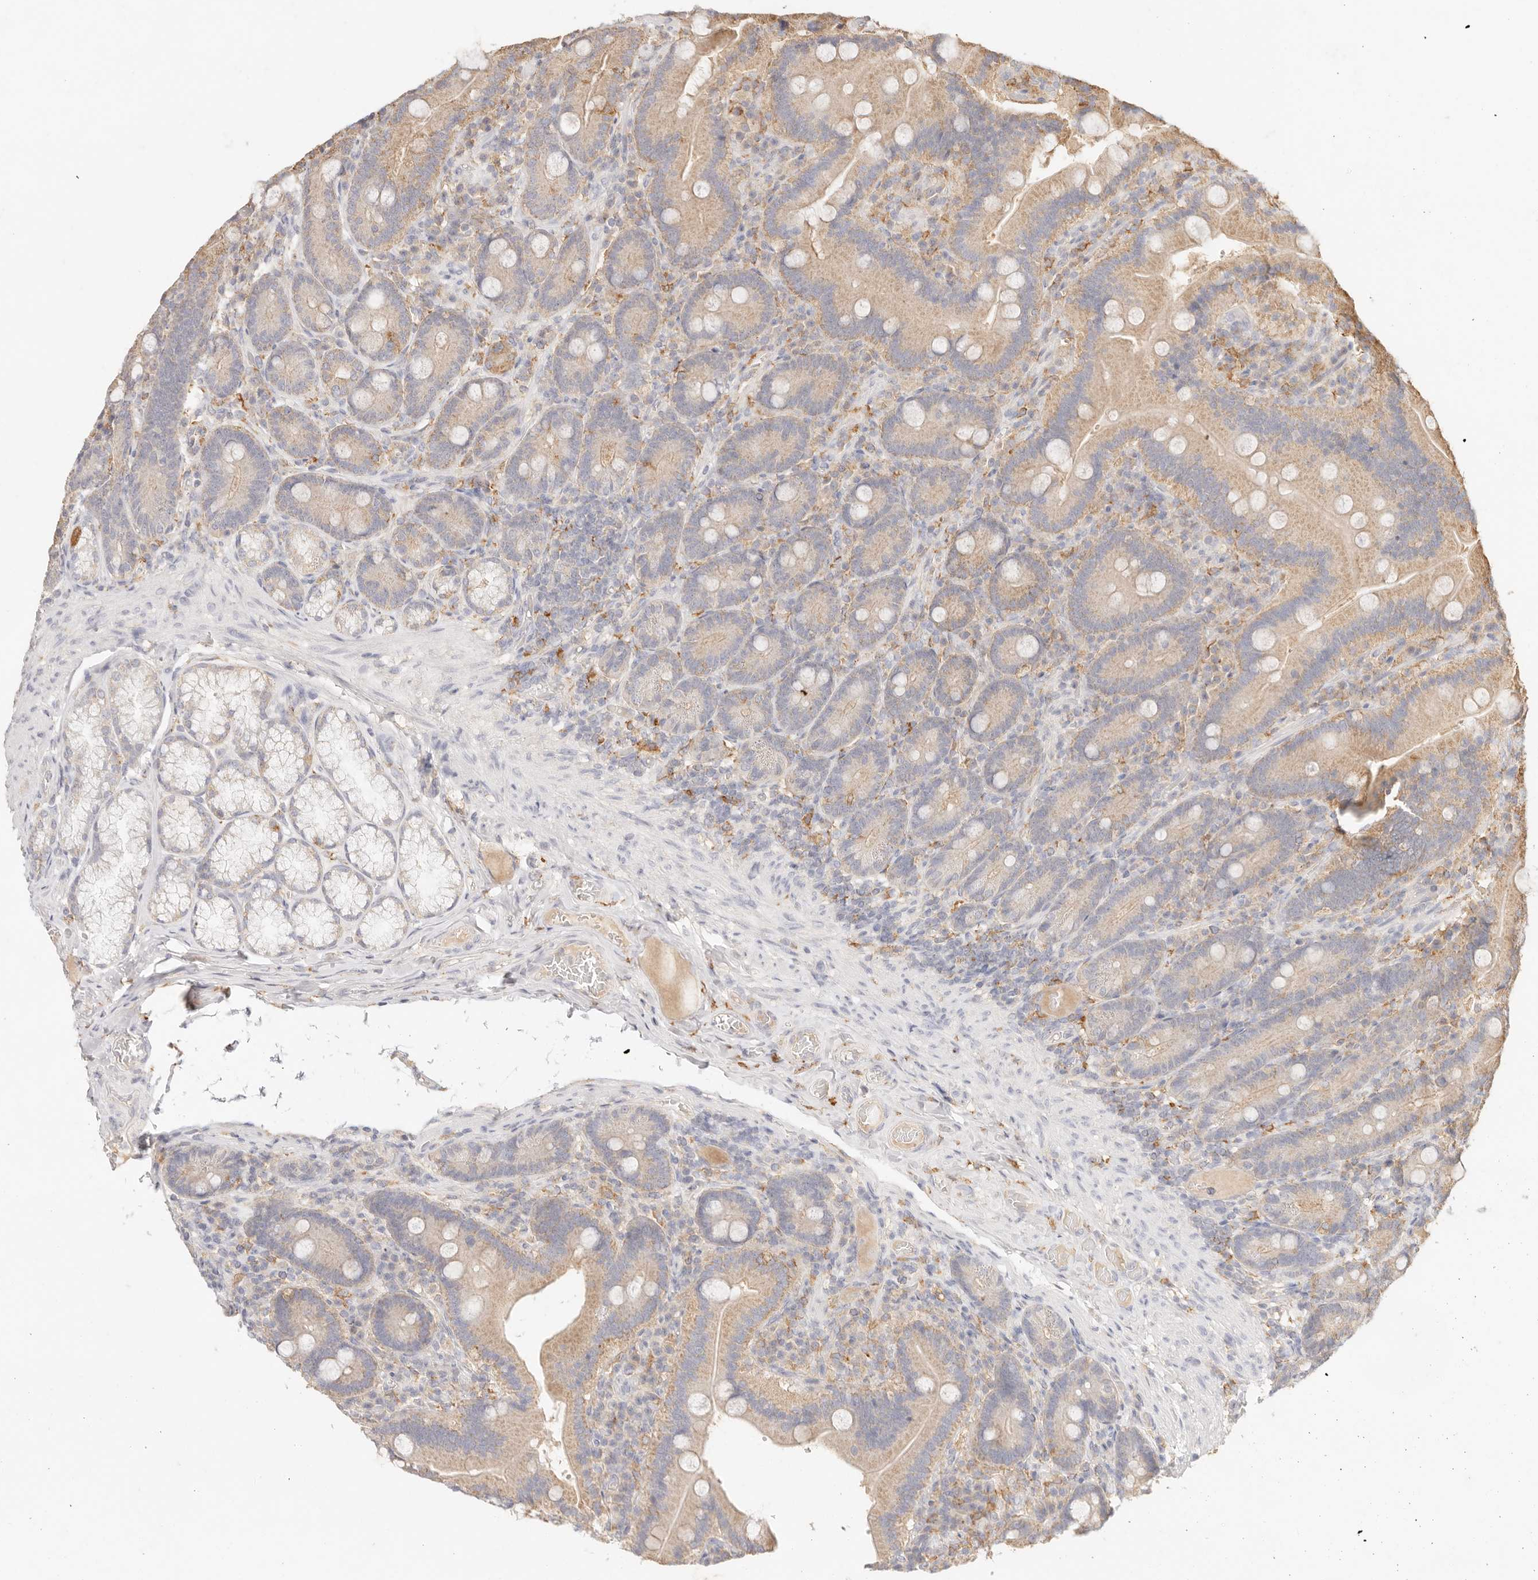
{"staining": {"intensity": "weak", "quantity": "25%-75%", "location": "cytoplasmic/membranous"}, "tissue": "duodenum", "cell_type": "Glandular cells", "image_type": "normal", "snomed": [{"axis": "morphology", "description": "Normal tissue, NOS"}, {"axis": "topography", "description": "Duodenum"}], "caption": "Immunohistochemistry (IHC) (DAB) staining of benign duodenum demonstrates weak cytoplasmic/membranous protein staining in about 25%-75% of glandular cells. The protein is shown in brown color, while the nuclei are stained blue.", "gene": "HK2", "patient": {"sex": "female", "age": 62}}